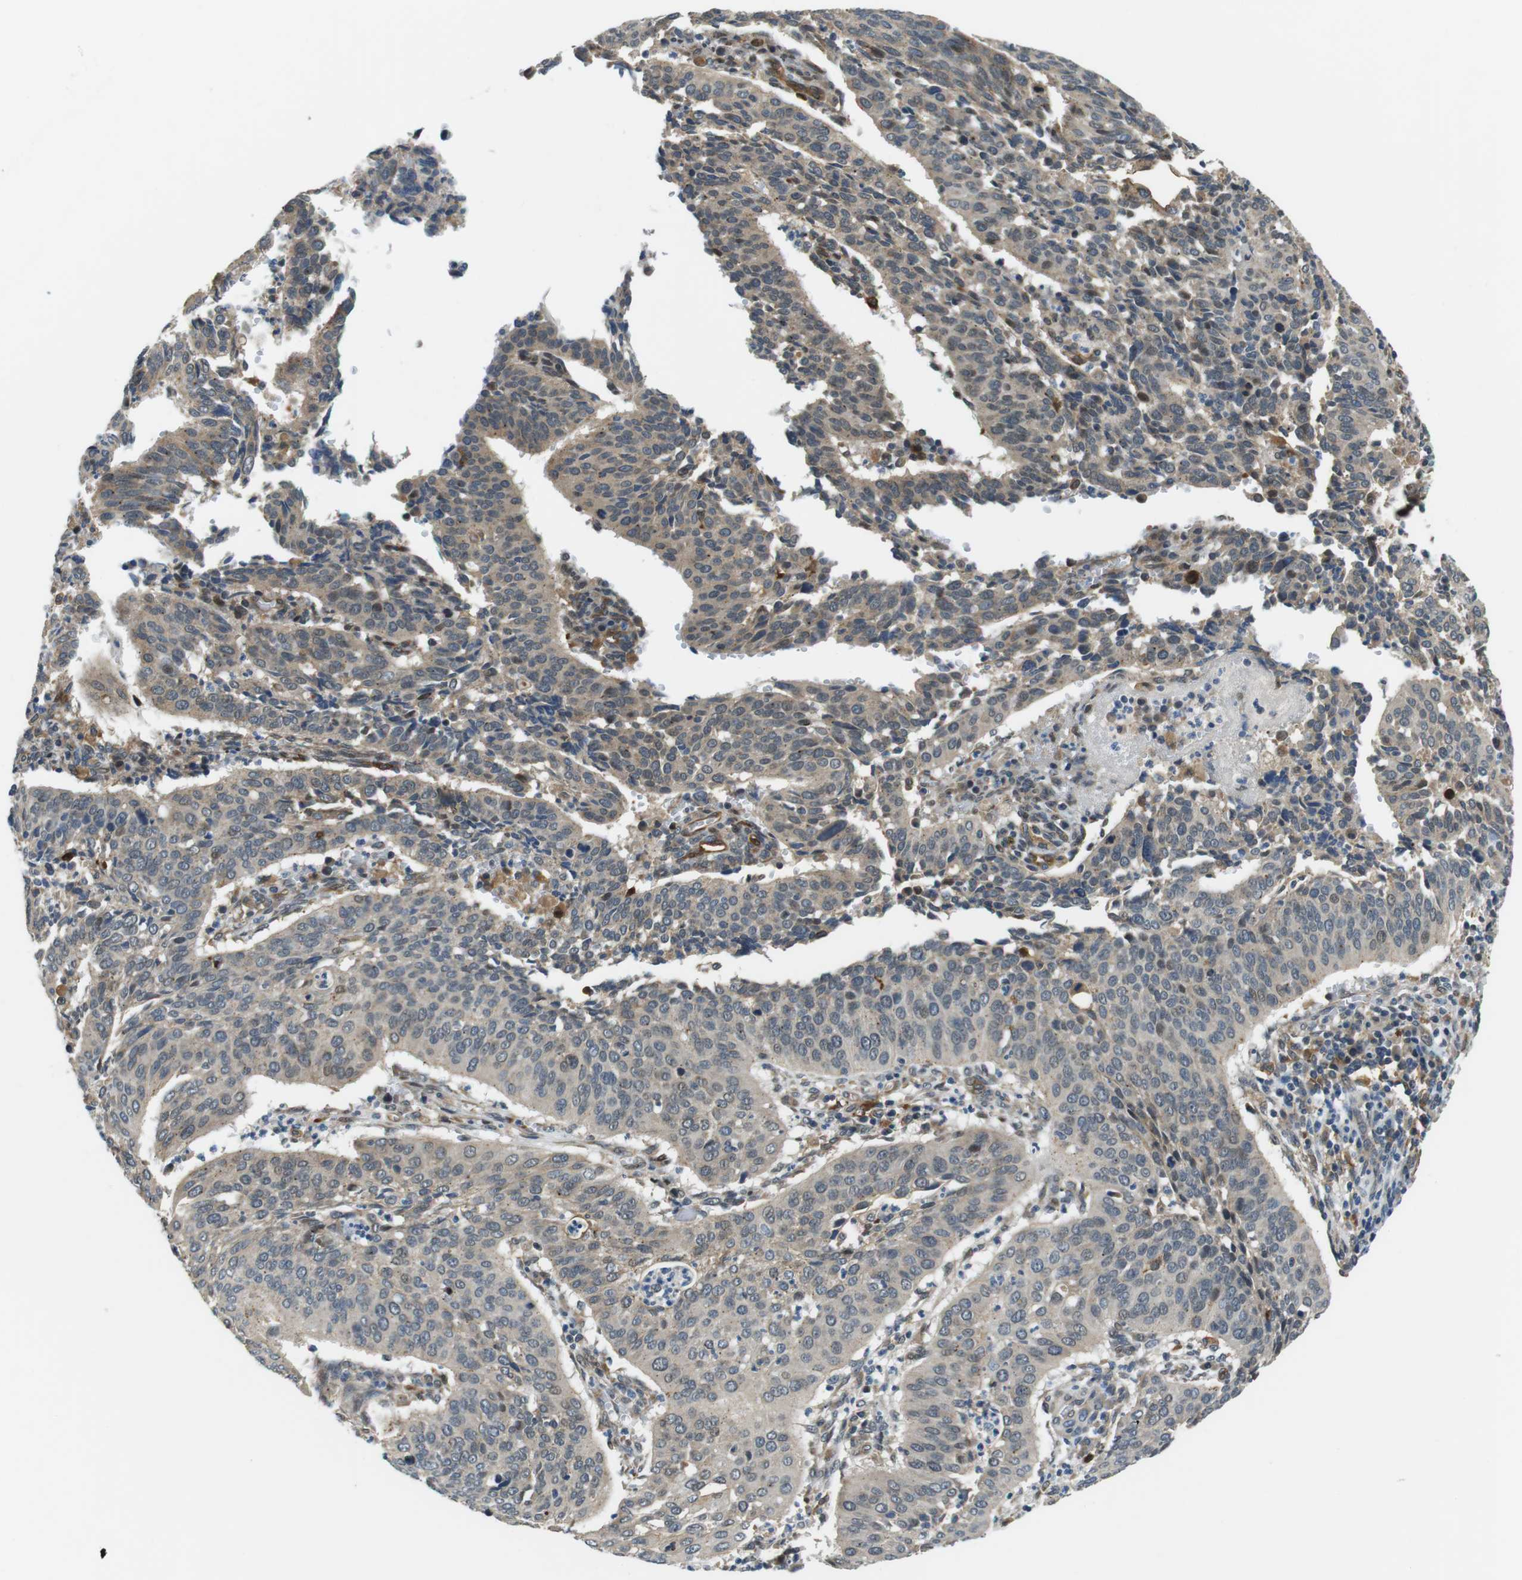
{"staining": {"intensity": "weak", "quantity": "<25%", "location": "cytoplasmic/membranous"}, "tissue": "cervical cancer", "cell_type": "Tumor cells", "image_type": "cancer", "snomed": [{"axis": "morphology", "description": "Normal tissue, NOS"}, {"axis": "morphology", "description": "Squamous cell carcinoma, NOS"}, {"axis": "topography", "description": "Cervix"}], "caption": "Tumor cells are negative for protein expression in human cervical cancer (squamous cell carcinoma).", "gene": "PALD1", "patient": {"sex": "female", "age": 39}}